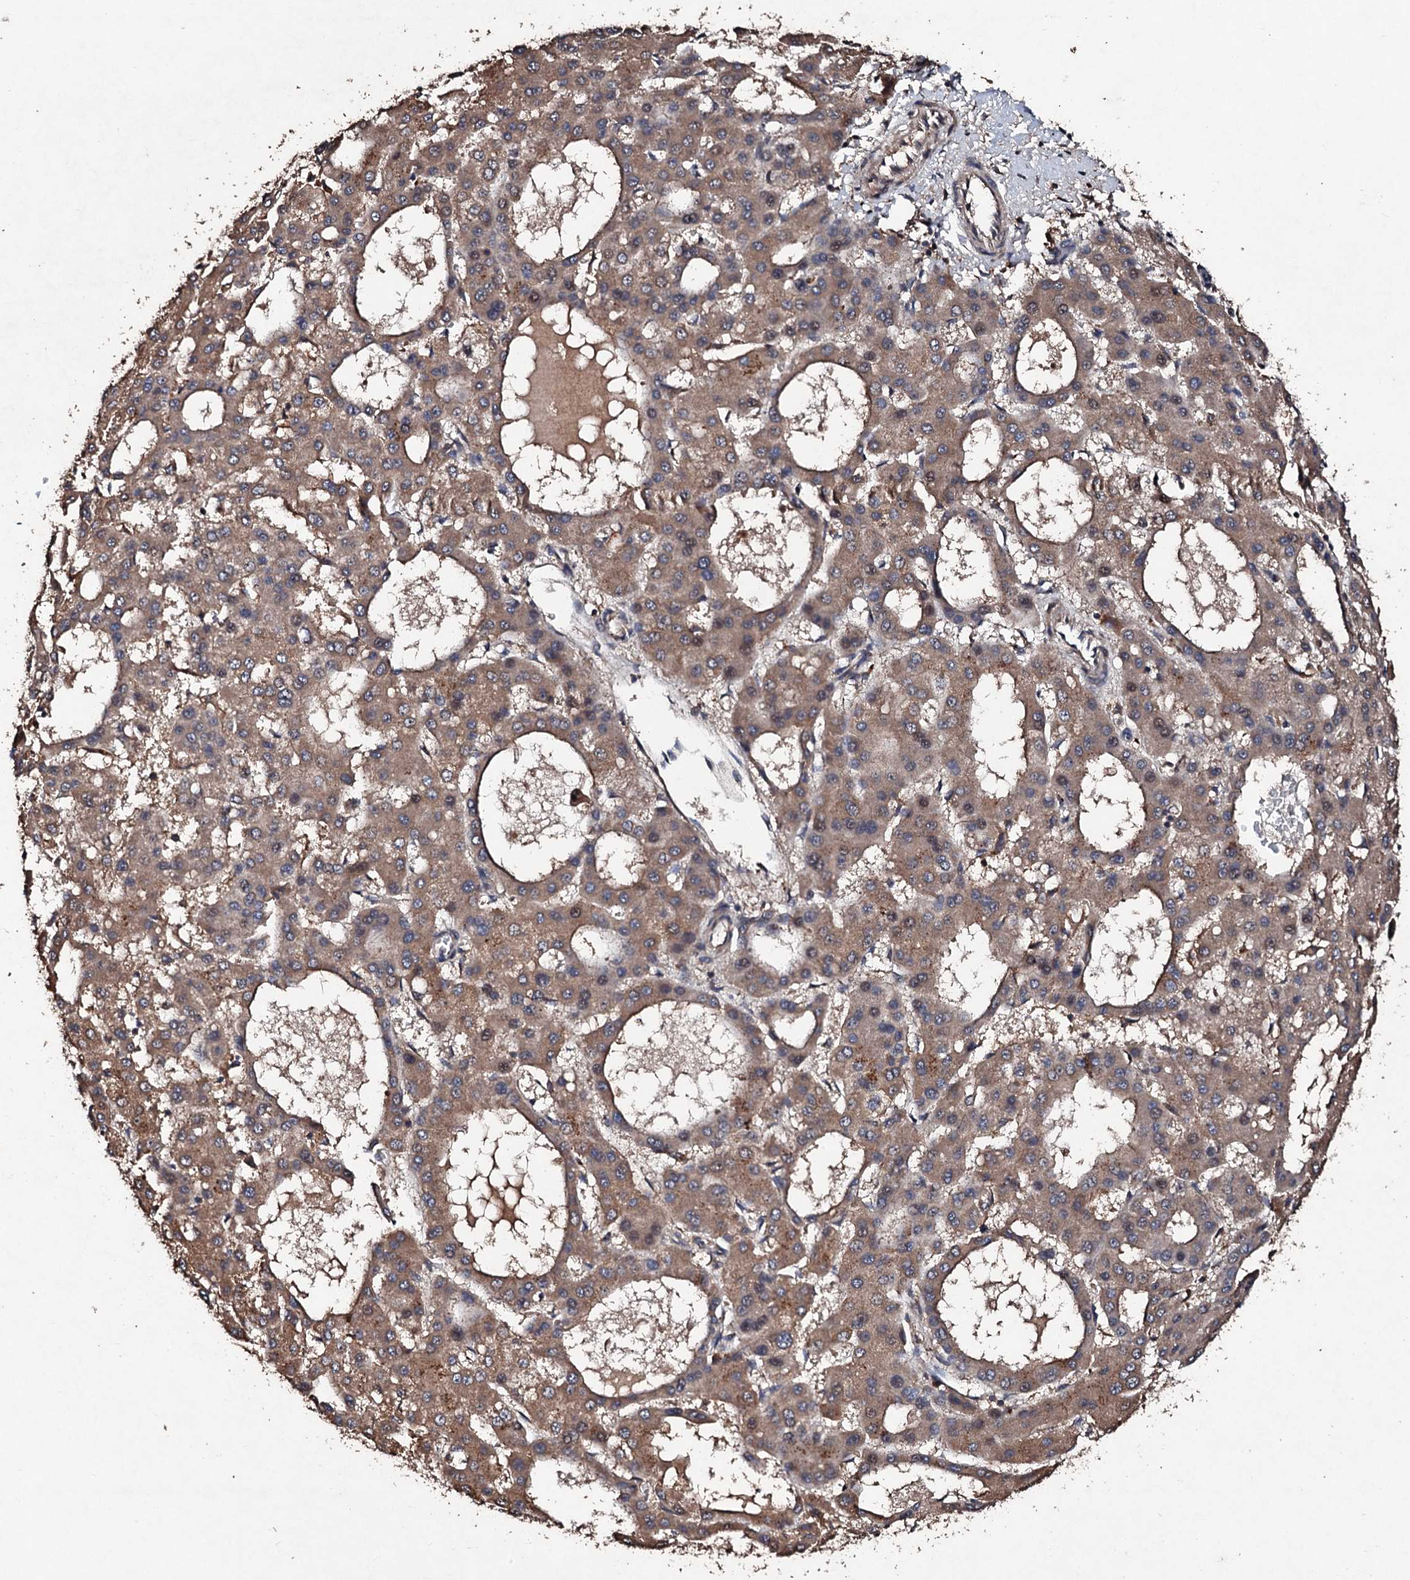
{"staining": {"intensity": "moderate", "quantity": ">75%", "location": "cytoplasmic/membranous"}, "tissue": "liver cancer", "cell_type": "Tumor cells", "image_type": "cancer", "snomed": [{"axis": "morphology", "description": "Carcinoma, Hepatocellular, NOS"}, {"axis": "topography", "description": "Liver"}], "caption": "Moderate cytoplasmic/membranous expression is seen in approximately >75% of tumor cells in liver cancer. Ihc stains the protein in brown and the nuclei are stained blue.", "gene": "KERA", "patient": {"sex": "male", "age": 47}}